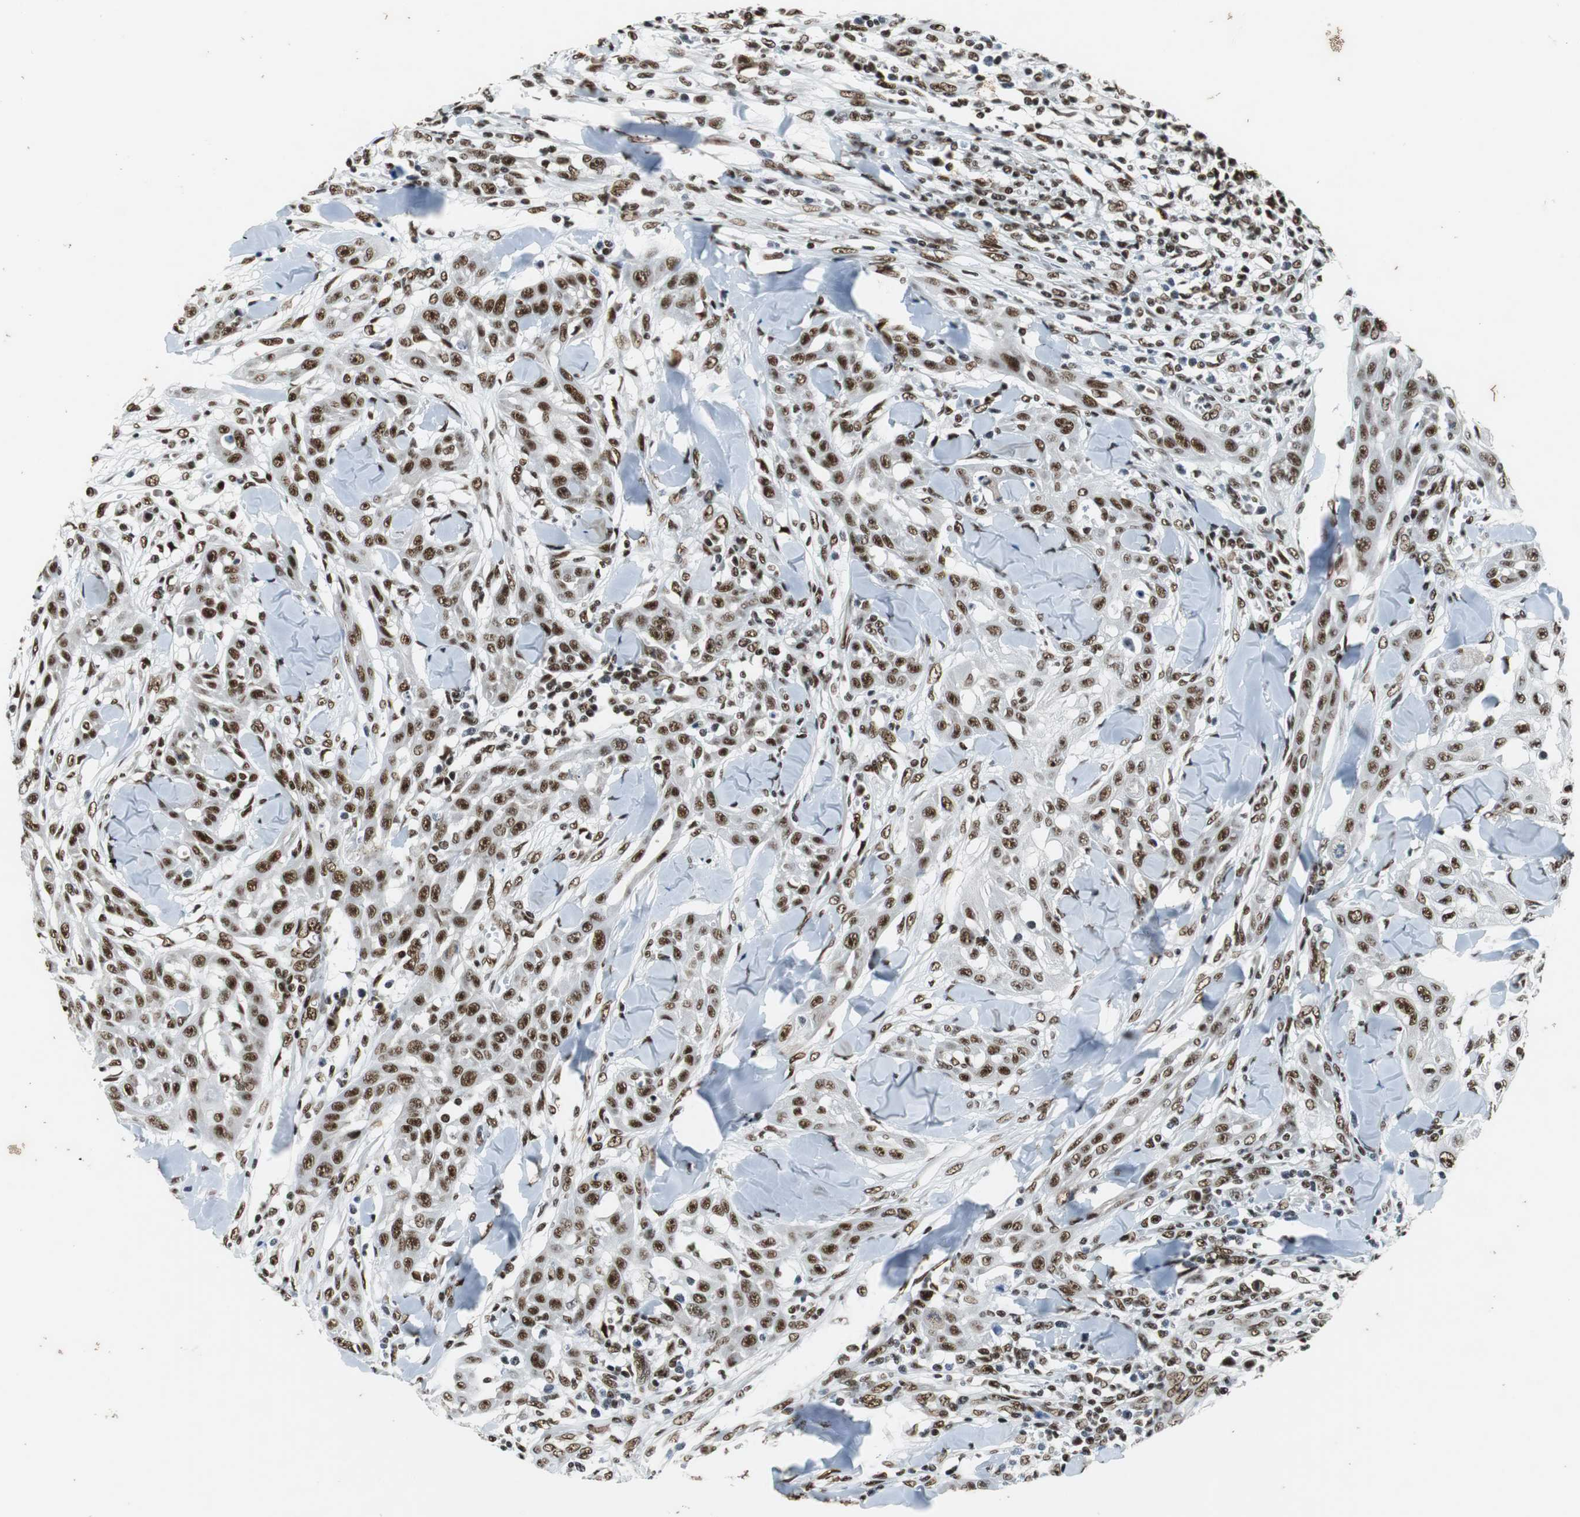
{"staining": {"intensity": "strong", "quantity": ">75%", "location": "nuclear"}, "tissue": "skin cancer", "cell_type": "Tumor cells", "image_type": "cancer", "snomed": [{"axis": "morphology", "description": "Squamous cell carcinoma, NOS"}, {"axis": "topography", "description": "Skin"}], "caption": "This is an image of IHC staining of skin cancer (squamous cell carcinoma), which shows strong expression in the nuclear of tumor cells.", "gene": "PRKDC", "patient": {"sex": "male", "age": 24}}